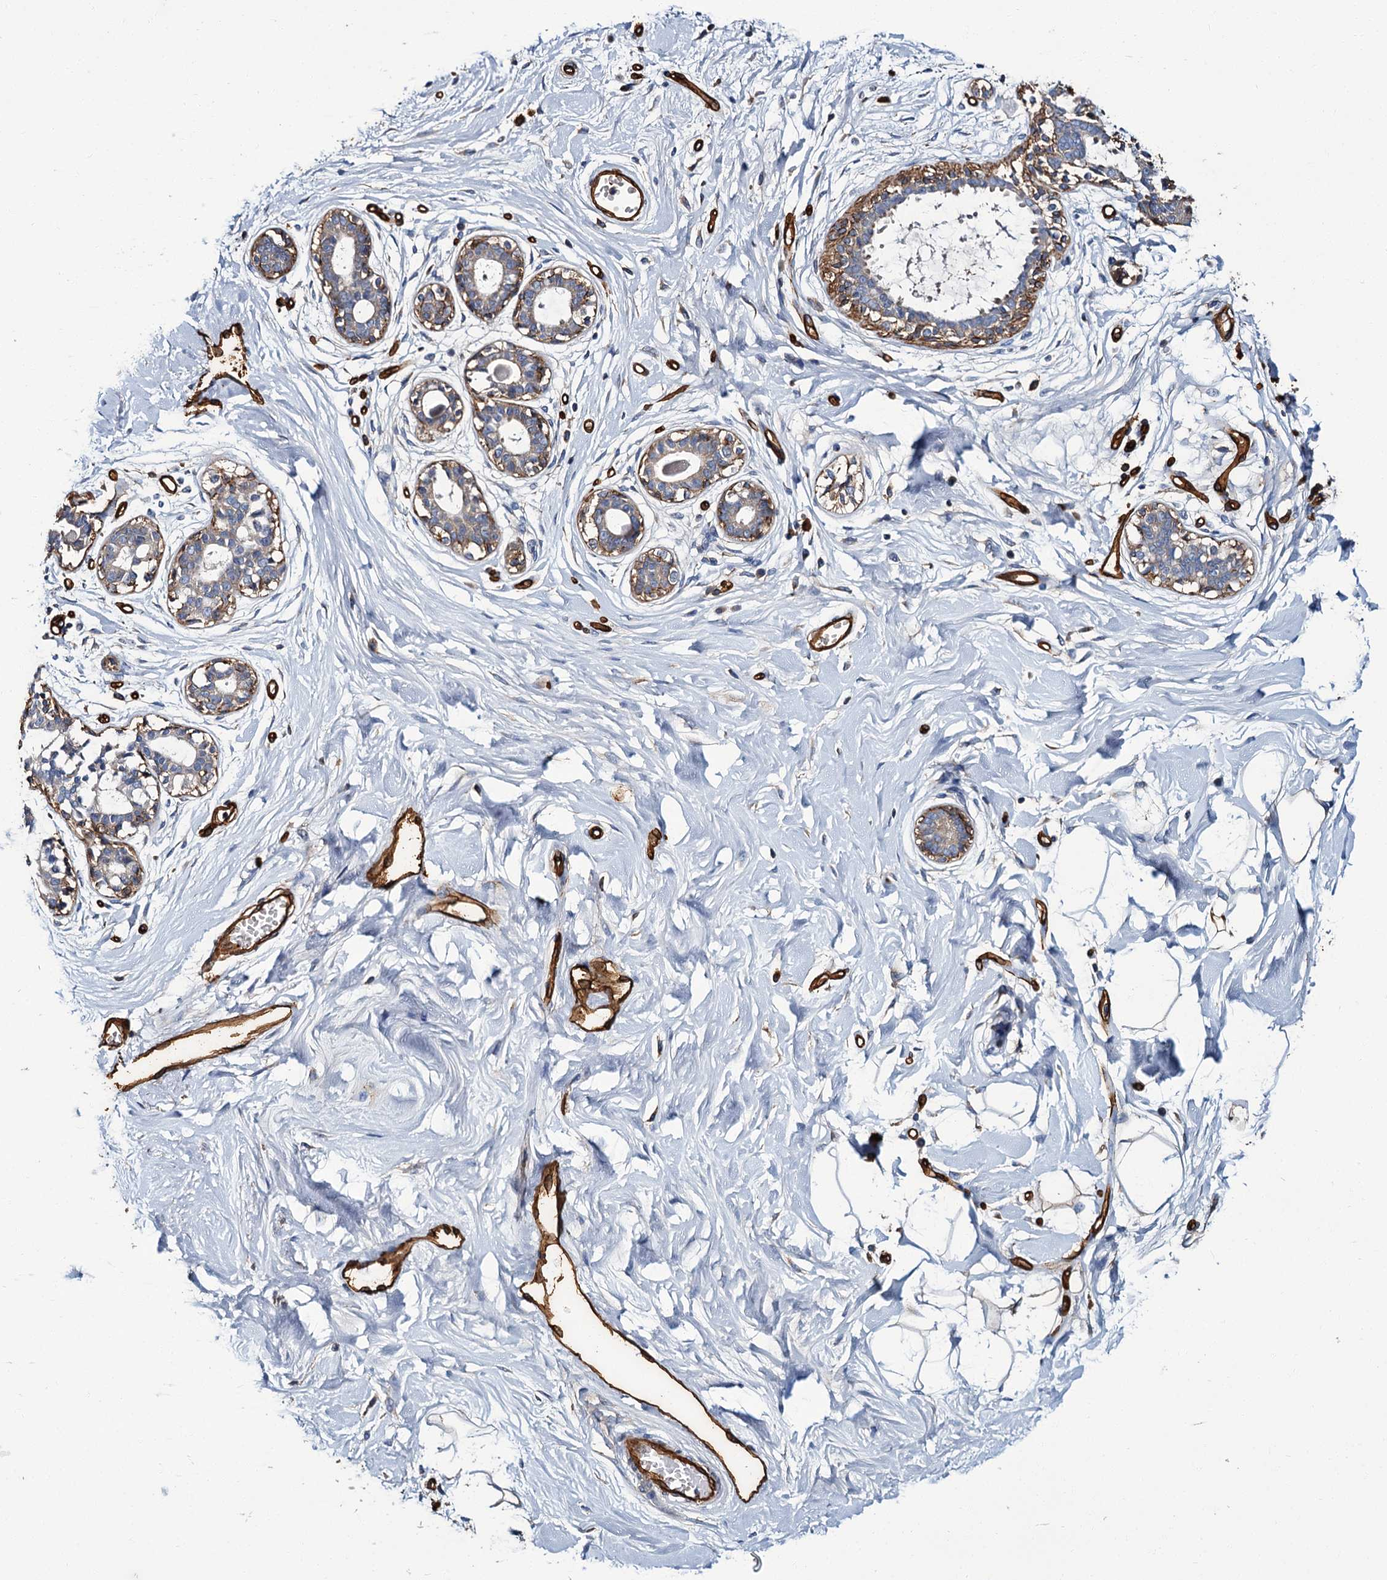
{"staining": {"intensity": "moderate", "quantity": ">75%", "location": "cytoplasmic/membranous"}, "tissue": "breast", "cell_type": "Adipocytes", "image_type": "normal", "snomed": [{"axis": "morphology", "description": "Normal tissue, NOS"}, {"axis": "topography", "description": "Breast"}], "caption": "Immunohistochemistry (IHC) (DAB (3,3'-diaminobenzidine)) staining of normal human breast exhibits moderate cytoplasmic/membranous protein expression in about >75% of adipocytes.", "gene": "CACNA1C", "patient": {"sex": "female", "age": 45}}